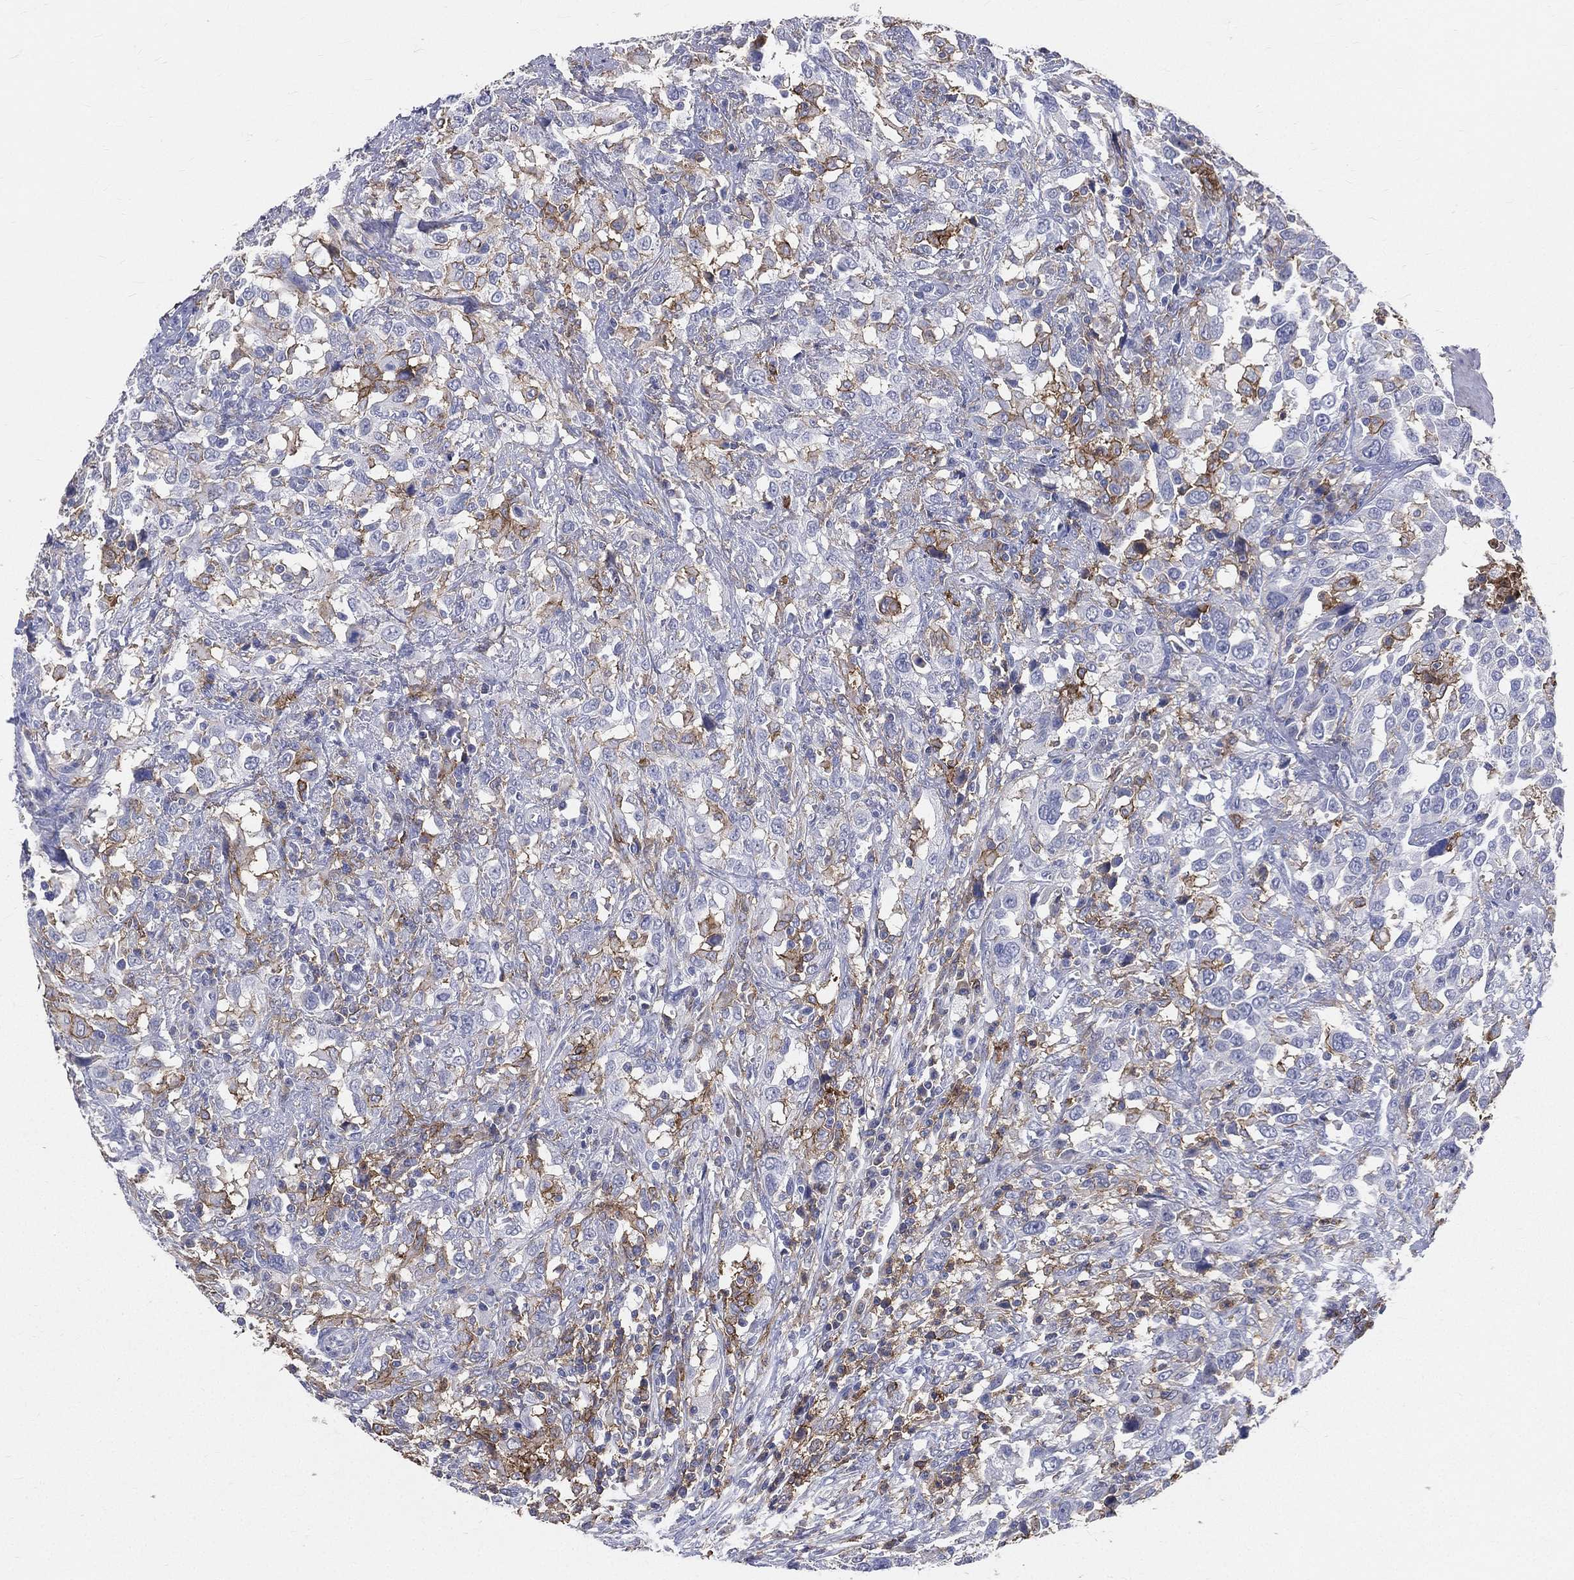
{"staining": {"intensity": "negative", "quantity": "none", "location": "none"}, "tissue": "urothelial cancer", "cell_type": "Tumor cells", "image_type": "cancer", "snomed": [{"axis": "morphology", "description": "Urothelial carcinoma, NOS"}, {"axis": "morphology", "description": "Urothelial carcinoma, High grade"}, {"axis": "topography", "description": "Urinary bladder"}], "caption": "Protein analysis of high-grade urothelial carcinoma shows no significant positivity in tumor cells.", "gene": "CD33", "patient": {"sex": "female", "age": 64}}